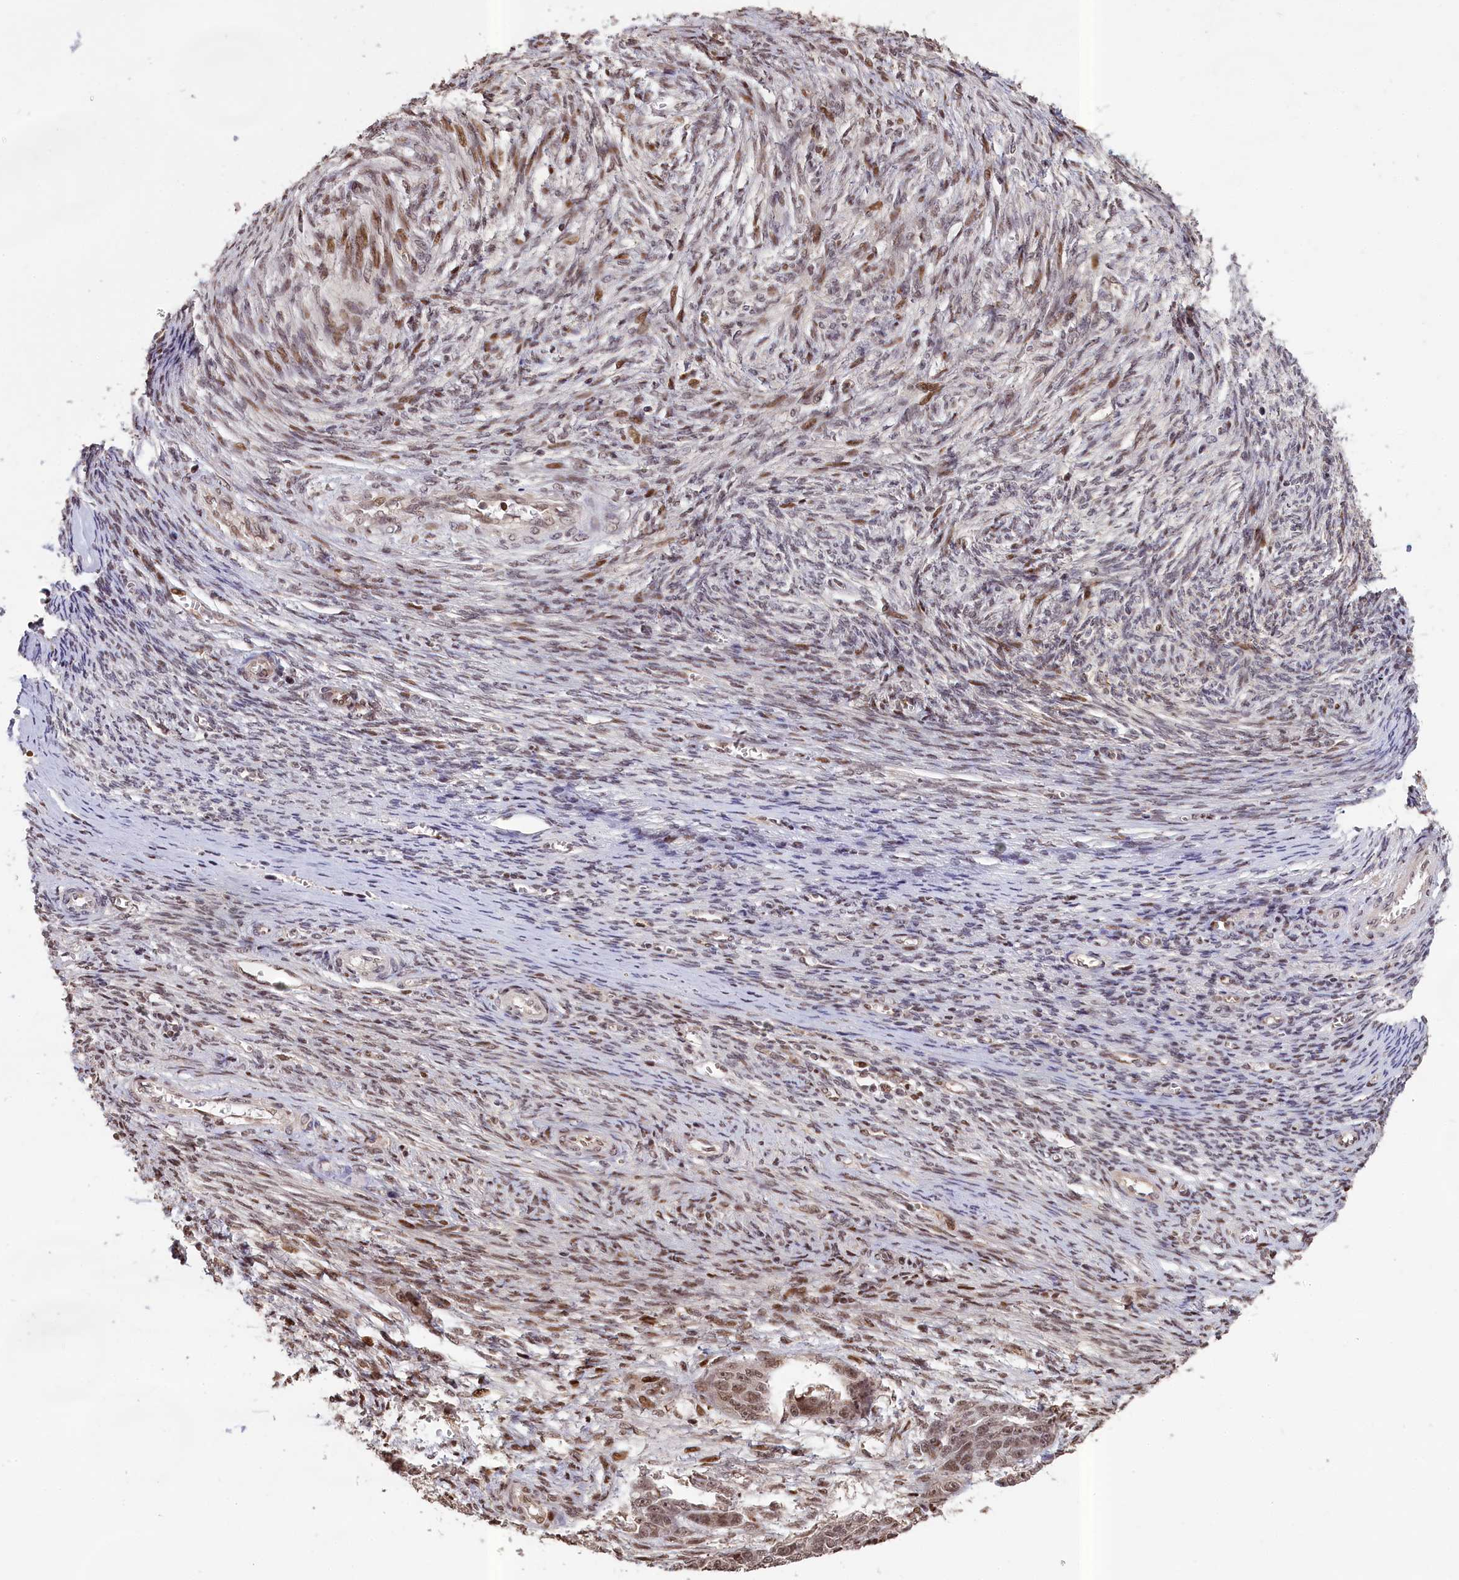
{"staining": {"intensity": "weak", "quantity": "25%-75%", "location": "nuclear"}, "tissue": "ovarian cancer", "cell_type": "Tumor cells", "image_type": "cancer", "snomed": [{"axis": "morphology", "description": "Cystadenocarcinoma, serous, NOS"}, {"axis": "topography", "description": "Ovary"}], "caption": "Tumor cells reveal low levels of weak nuclear staining in approximately 25%-75% of cells in human ovarian cancer.", "gene": "RELB", "patient": {"sex": "female", "age": 44}}